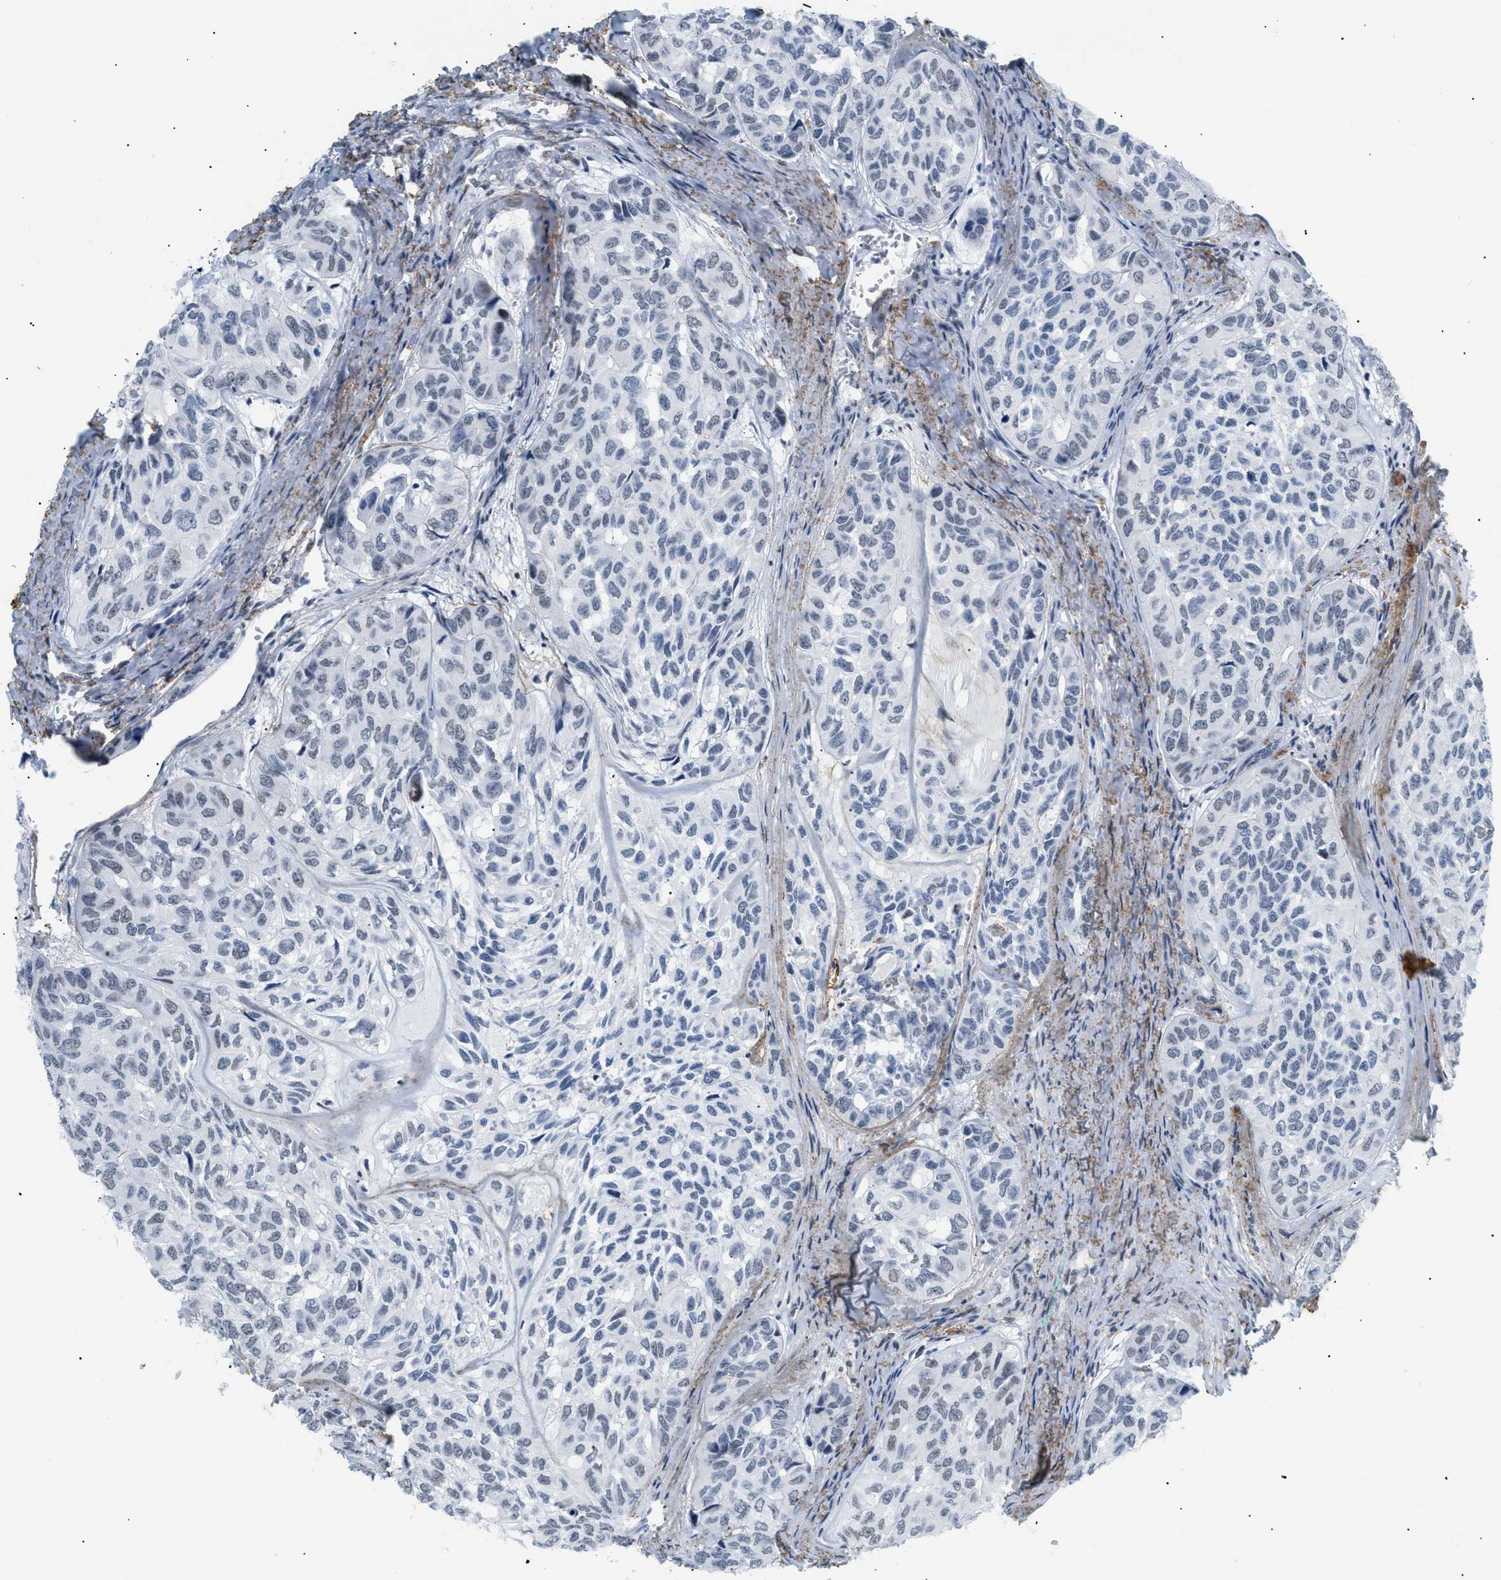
{"staining": {"intensity": "weak", "quantity": "<25%", "location": "nuclear"}, "tissue": "head and neck cancer", "cell_type": "Tumor cells", "image_type": "cancer", "snomed": [{"axis": "morphology", "description": "Adenocarcinoma, NOS"}, {"axis": "topography", "description": "Salivary gland, NOS"}, {"axis": "topography", "description": "Head-Neck"}], "caption": "A histopathology image of human adenocarcinoma (head and neck) is negative for staining in tumor cells.", "gene": "ELN", "patient": {"sex": "female", "age": 76}}